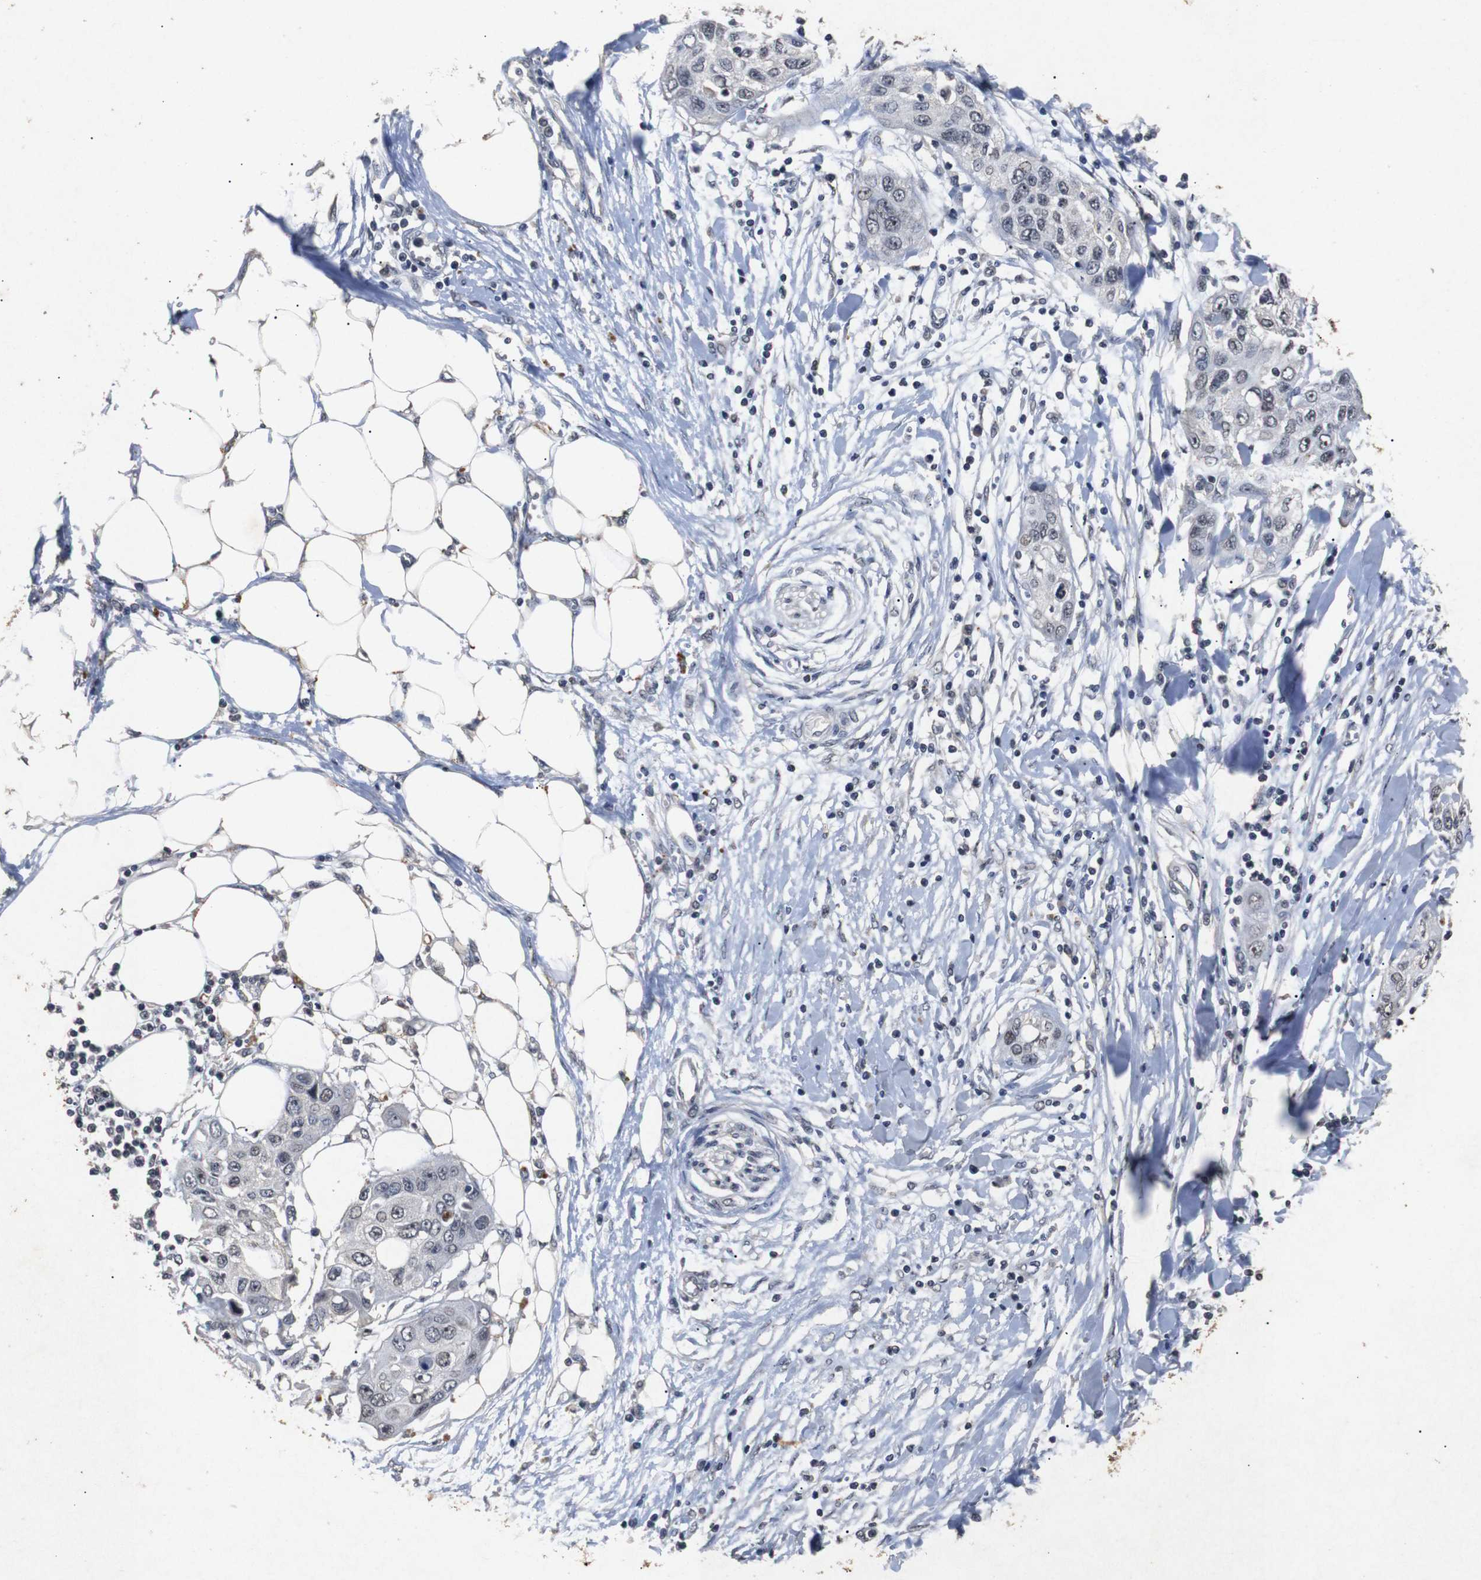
{"staining": {"intensity": "weak", "quantity": "<25%", "location": "nuclear"}, "tissue": "pancreatic cancer", "cell_type": "Tumor cells", "image_type": "cancer", "snomed": [{"axis": "morphology", "description": "Adenocarcinoma, NOS"}, {"axis": "topography", "description": "Pancreas"}], "caption": "This histopathology image is of adenocarcinoma (pancreatic) stained with immunohistochemistry (IHC) to label a protein in brown with the nuclei are counter-stained blue. There is no staining in tumor cells.", "gene": "PARN", "patient": {"sex": "female", "age": 70}}